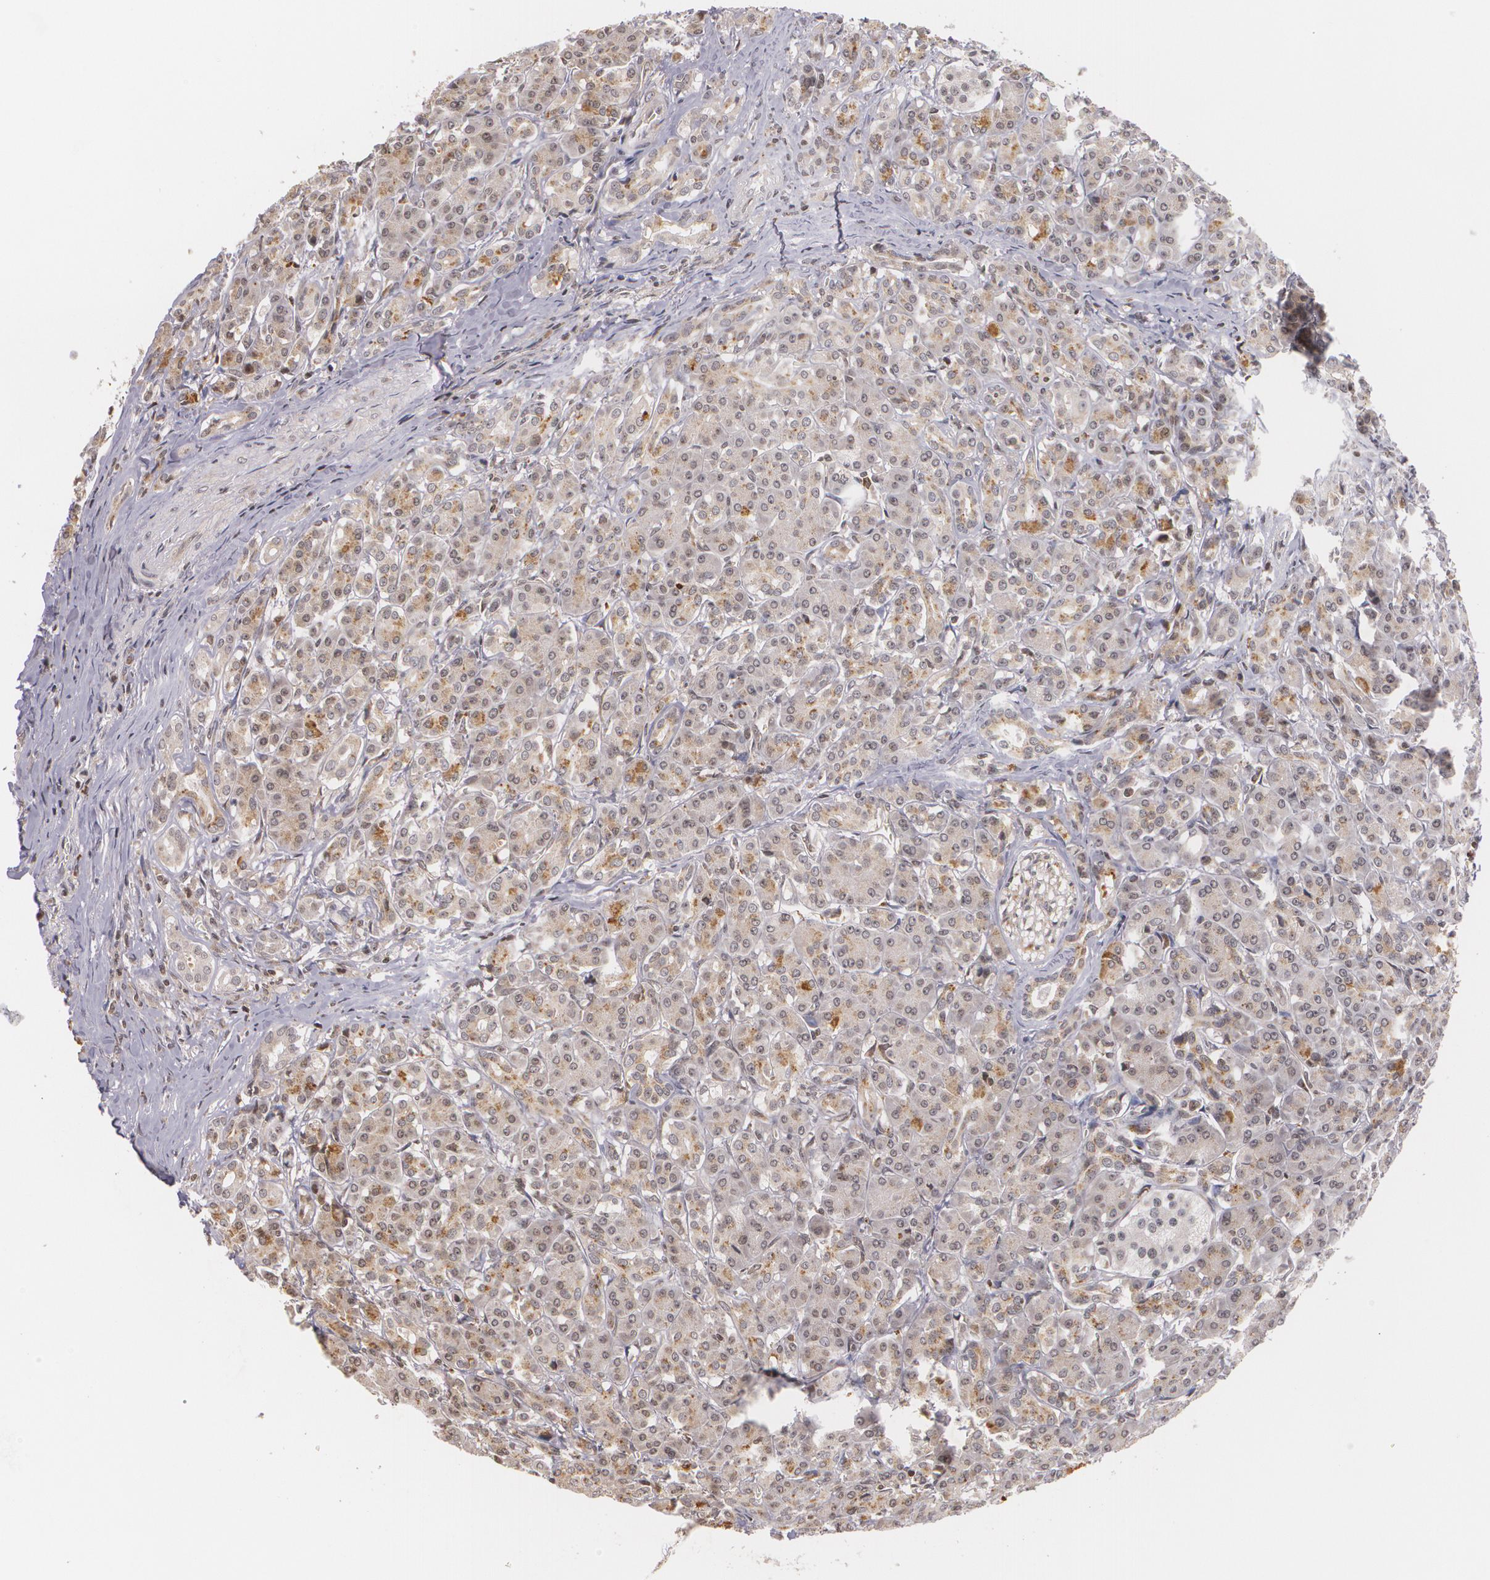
{"staining": {"intensity": "moderate", "quantity": "<25%", "location": "cytoplasmic/membranous"}, "tissue": "pancreas", "cell_type": "Exocrine glandular cells", "image_type": "normal", "snomed": [{"axis": "morphology", "description": "Normal tissue, NOS"}, {"axis": "topography", "description": "Lymph node"}, {"axis": "topography", "description": "Pancreas"}], "caption": "Immunohistochemistry (IHC) (DAB) staining of unremarkable human pancreas demonstrates moderate cytoplasmic/membranous protein positivity in approximately <25% of exocrine glandular cells. (IHC, brightfield microscopy, high magnification).", "gene": "VAV3", "patient": {"sex": "male", "age": 59}}